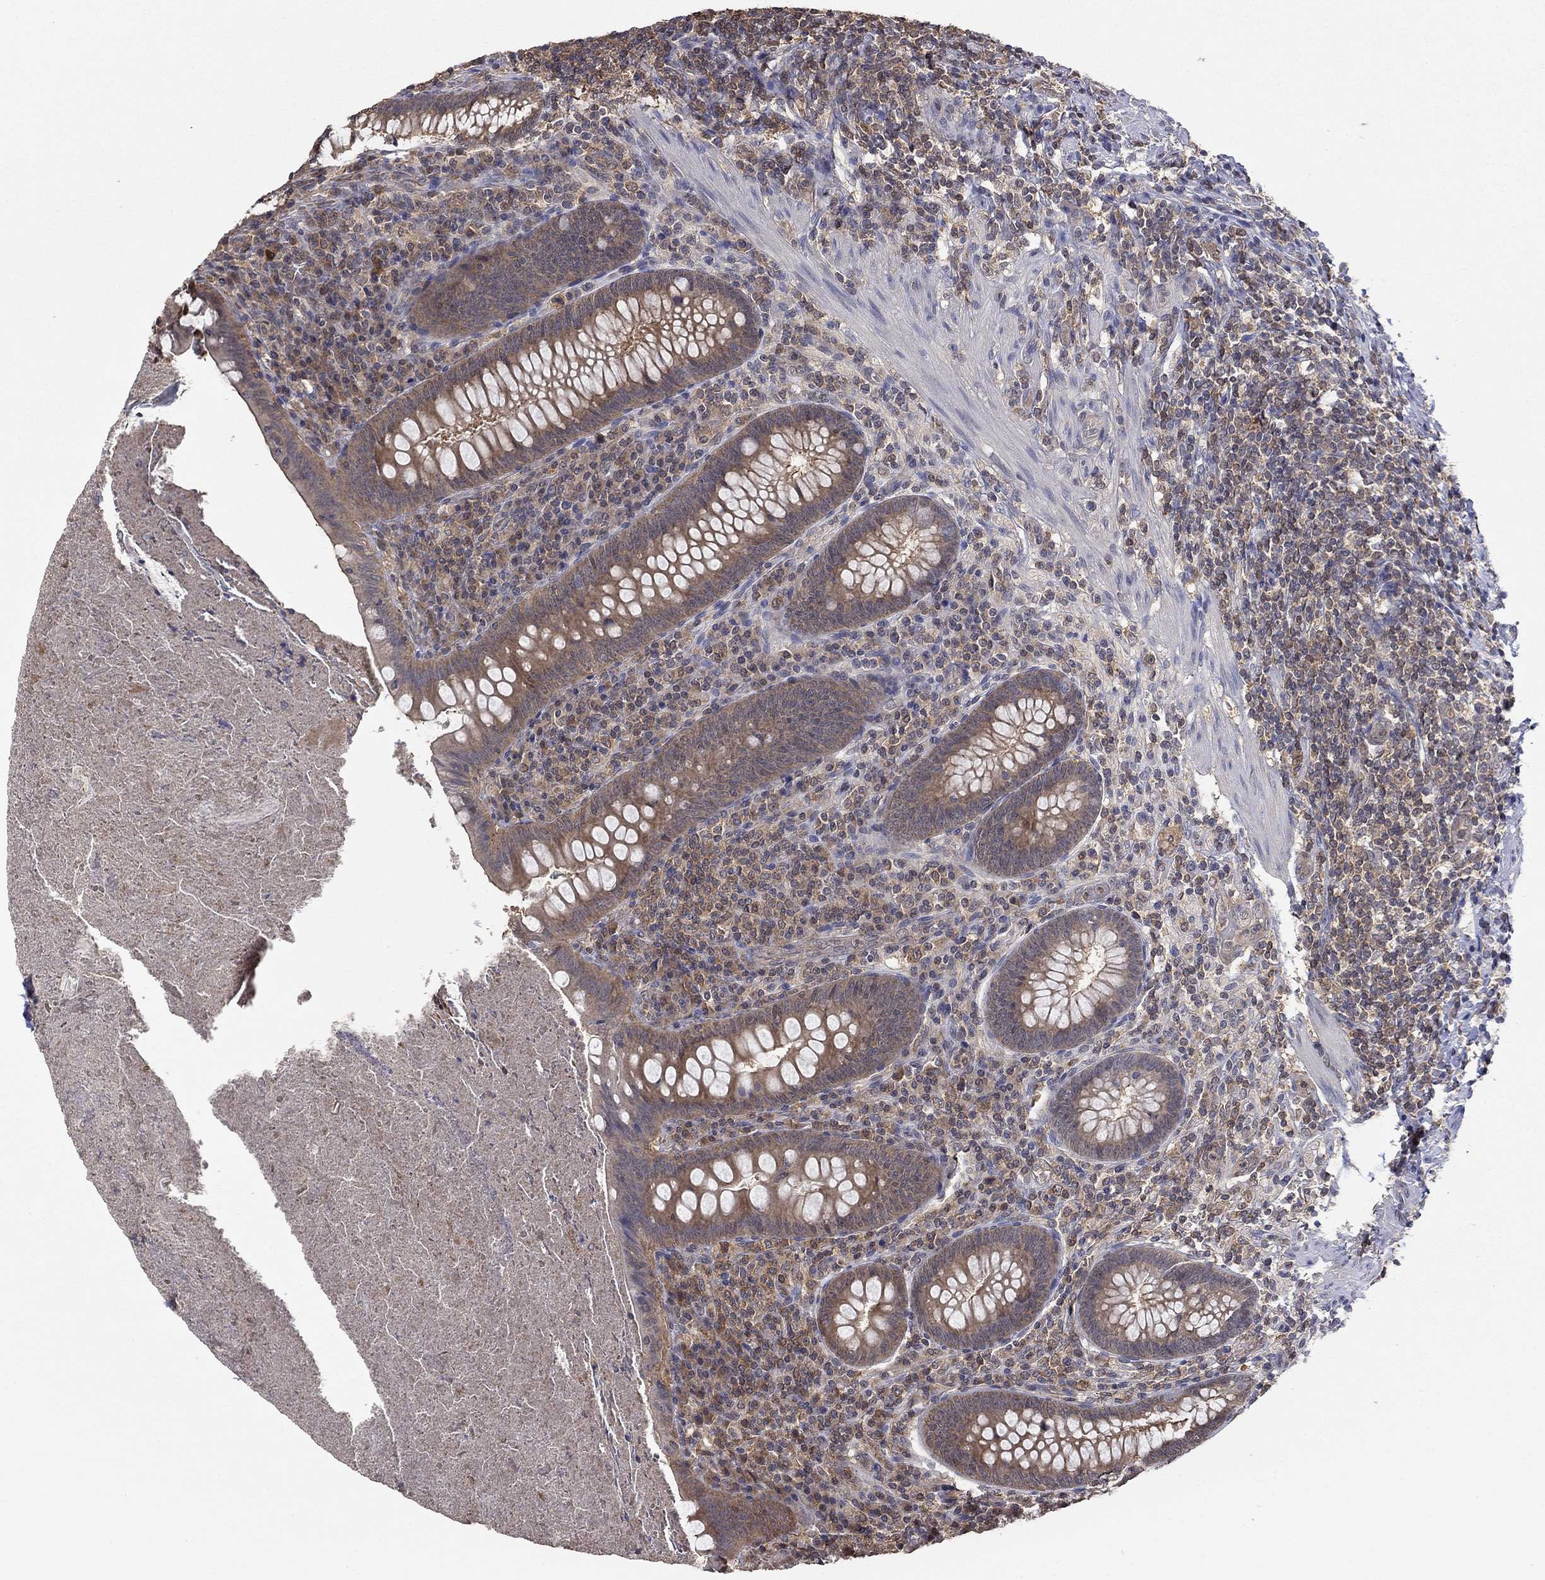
{"staining": {"intensity": "weak", "quantity": ">75%", "location": "cytoplasmic/membranous"}, "tissue": "appendix", "cell_type": "Glandular cells", "image_type": "normal", "snomed": [{"axis": "morphology", "description": "Normal tissue, NOS"}, {"axis": "topography", "description": "Appendix"}], "caption": "This photomicrograph shows immunohistochemistry (IHC) staining of unremarkable human appendix, with low weak cytoplasmic/membranous expression in about >75% of glandular cells.", "gene": "RNF114", "patient": {"sex": "male", "age": 47}}